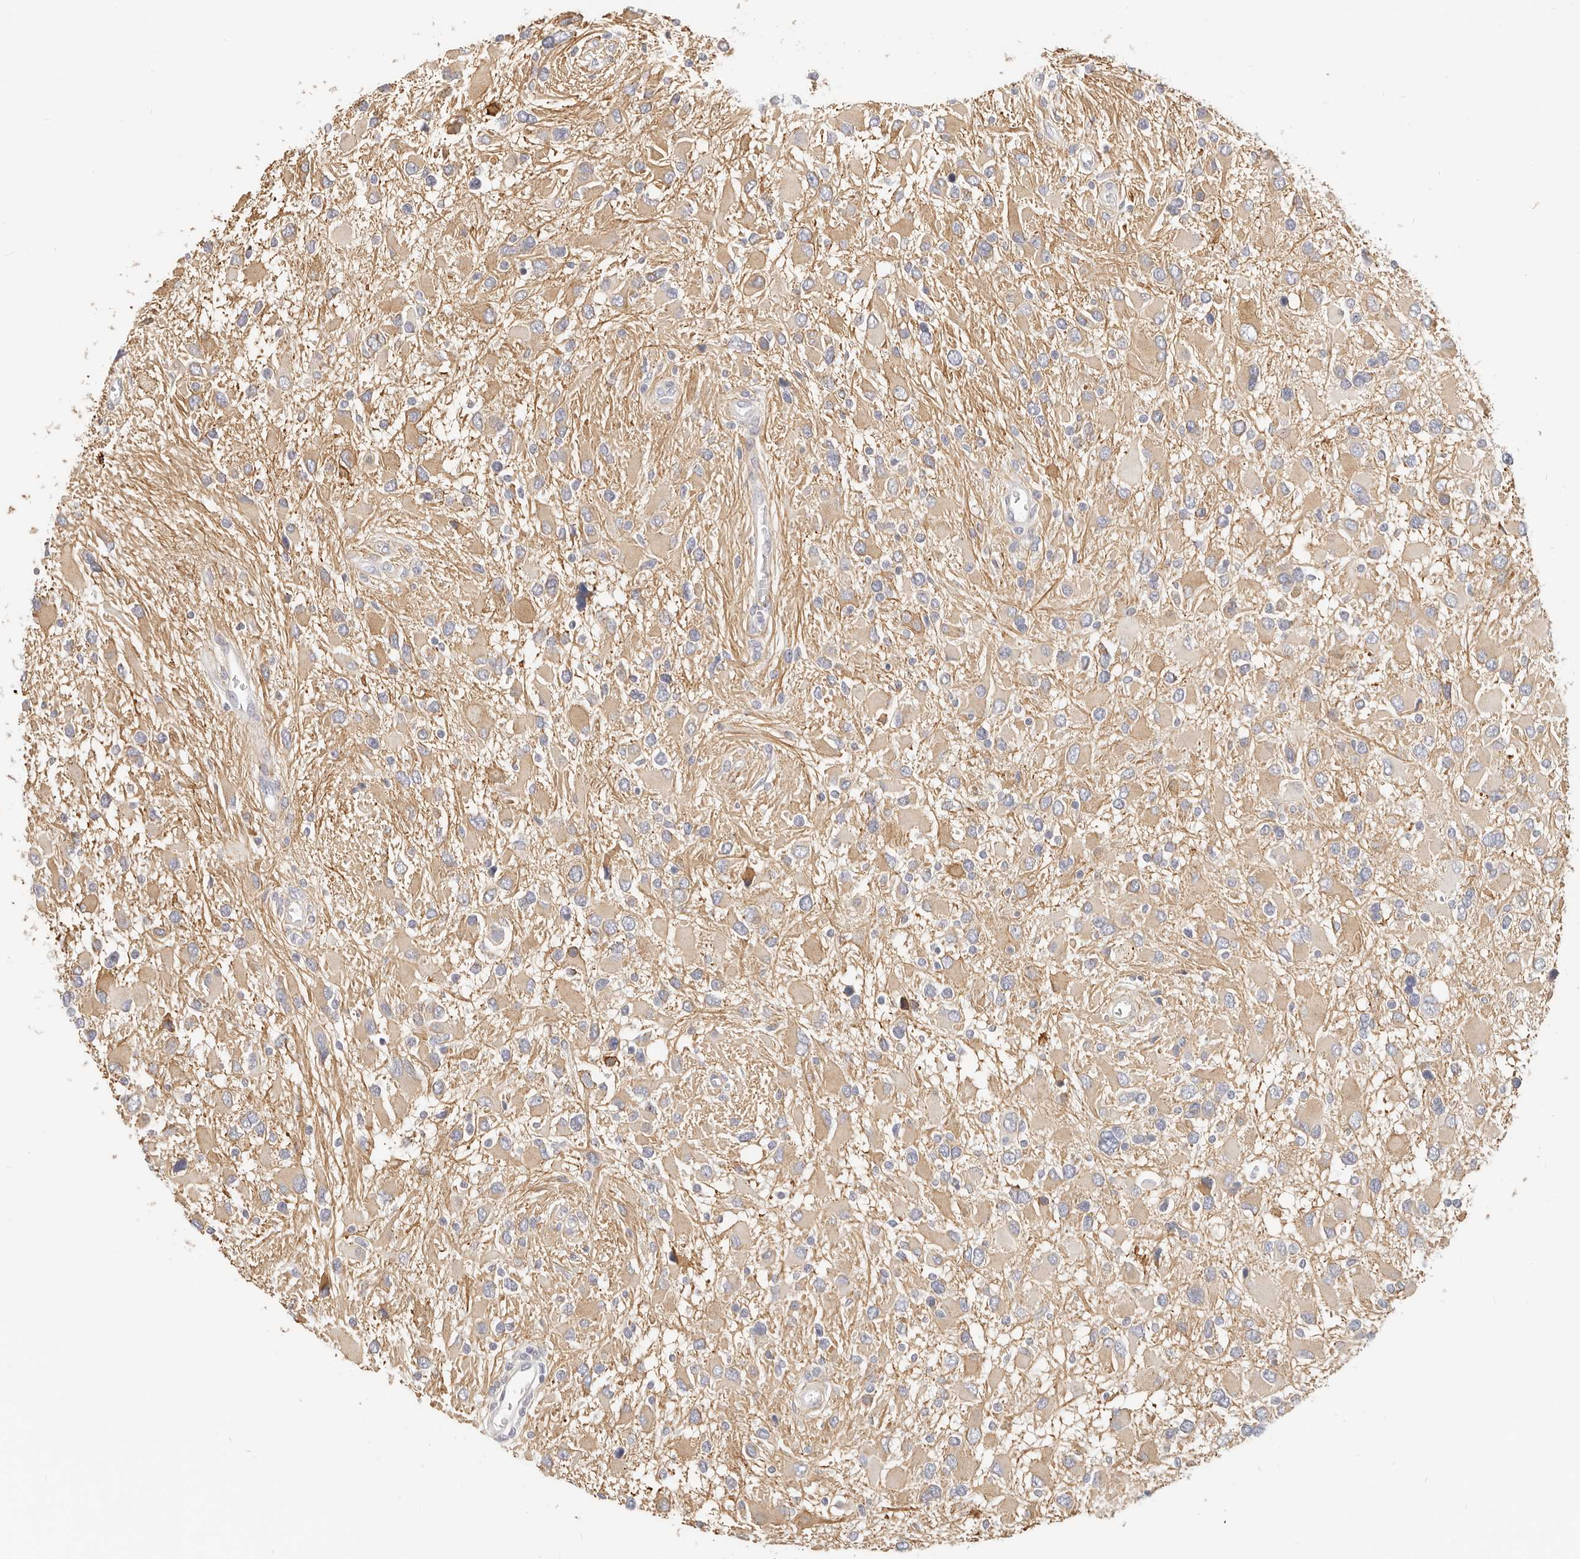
{"staining": {"intensity": "weak", "quantity": "25%-75%", "location": "cytoplasmic/membranous"}, "tissue": "glioma", "cell_type": "Tumor cells", "image_type": "cancer", "snomed": [{"axis": "morphology", "description": "Glioma, malignant, High grade"}, {"axis": "topography", "description": "Brain"}], "caption": "Immunohistochemistry (IHC) (DAB) staining of human malignant glioma (high-grade) demonstrates weak cytoplasmic/membranous protein staining in approximately 25%-75% of tumor cells.", "gene": "DTNBP1", "patient": {"sex": "male", "age": 53}}